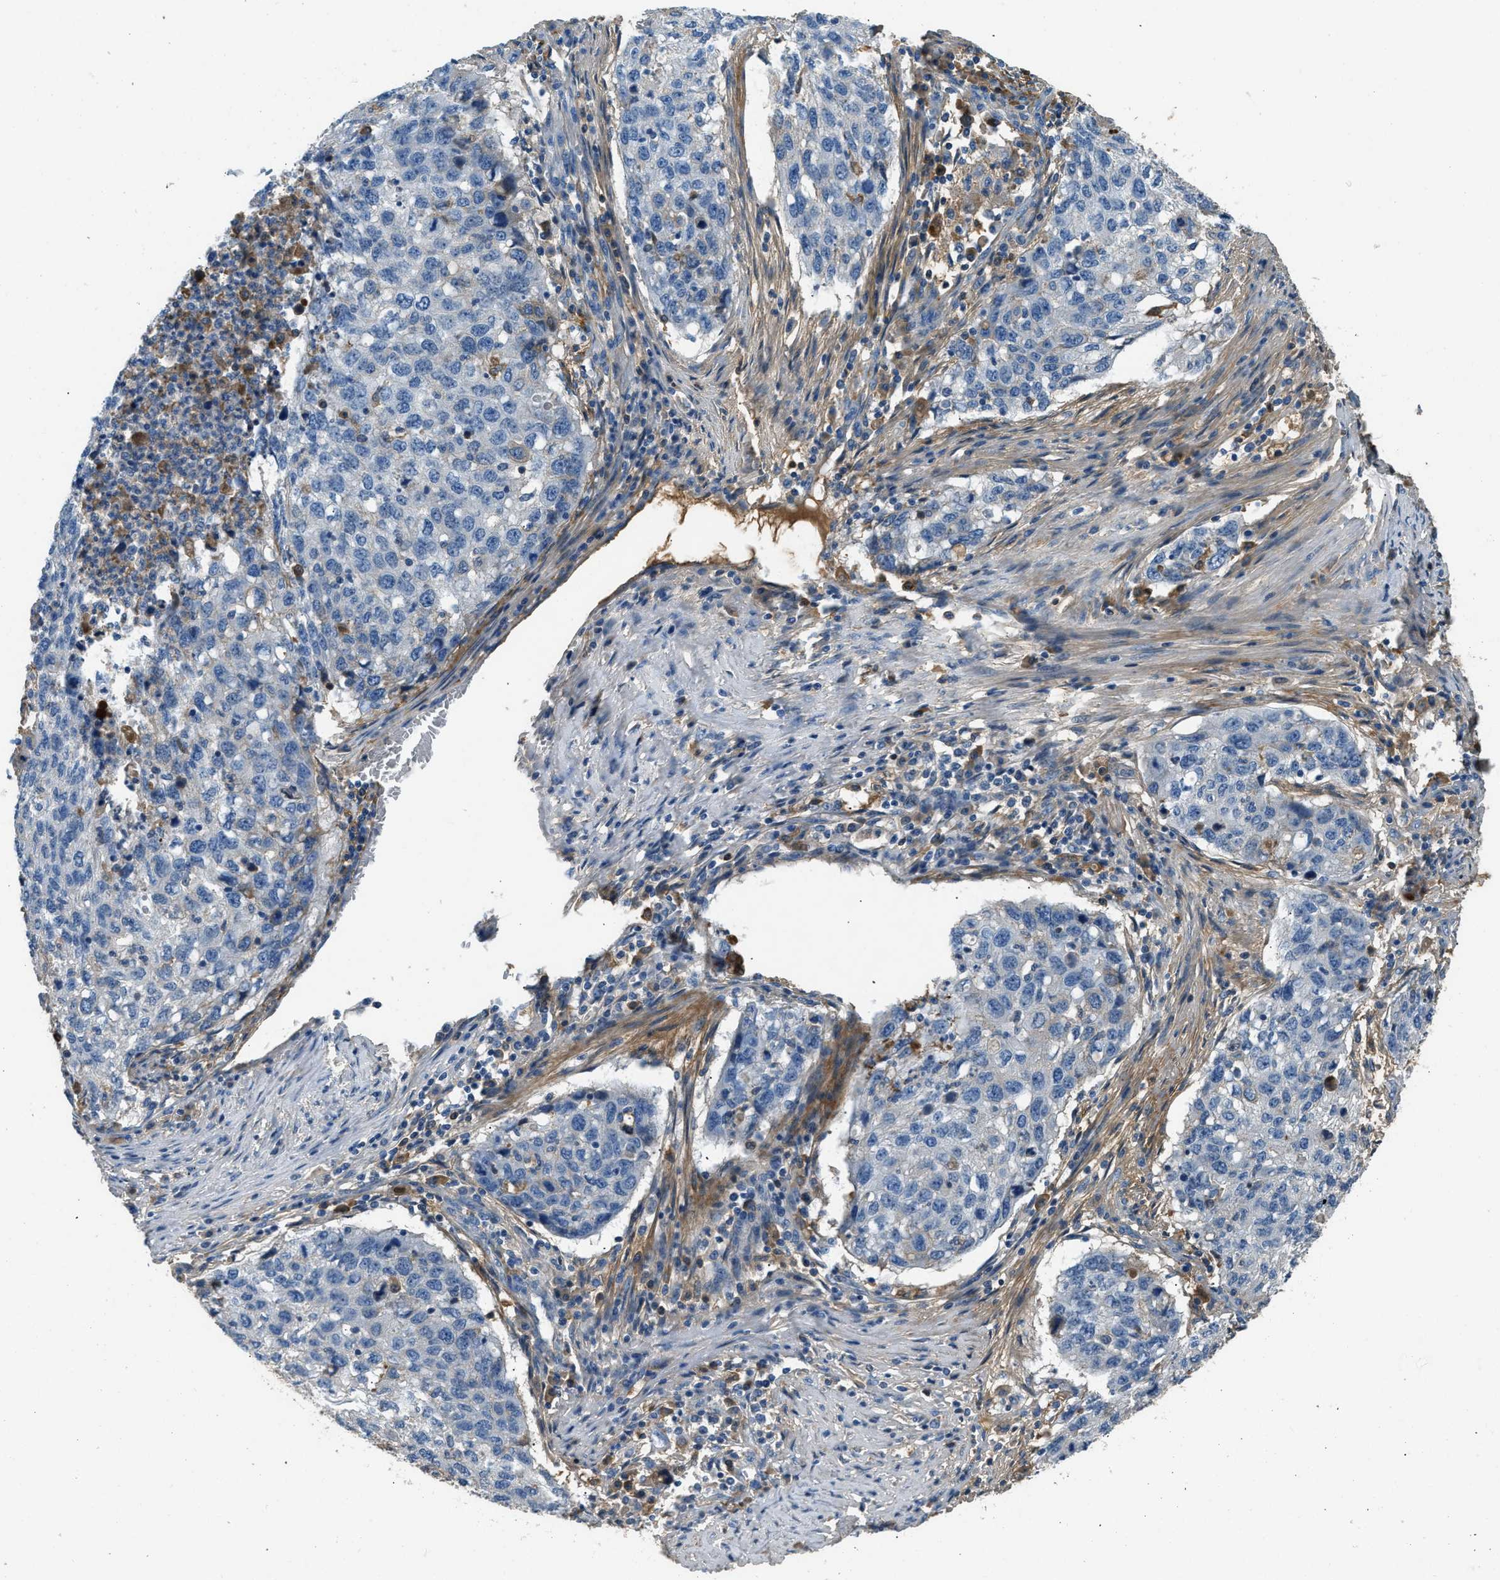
{"staining": {"intensity": "negative", "quantity": "none", "location": "none"}, "tissue": "lung cancer", "cell_type": "Tumor cells", "image_type": "cancer", "snomed": [{"axis": "morphology", "description": "Squamous cell carcinoma, NOS"}, {"axis": "topography", "description": "Lung"}], "caption": "Tumor cells are negative for protein expression in human lung cancer.", "gene": "STC1", "patient": {"sex": "female", "age": 63}}